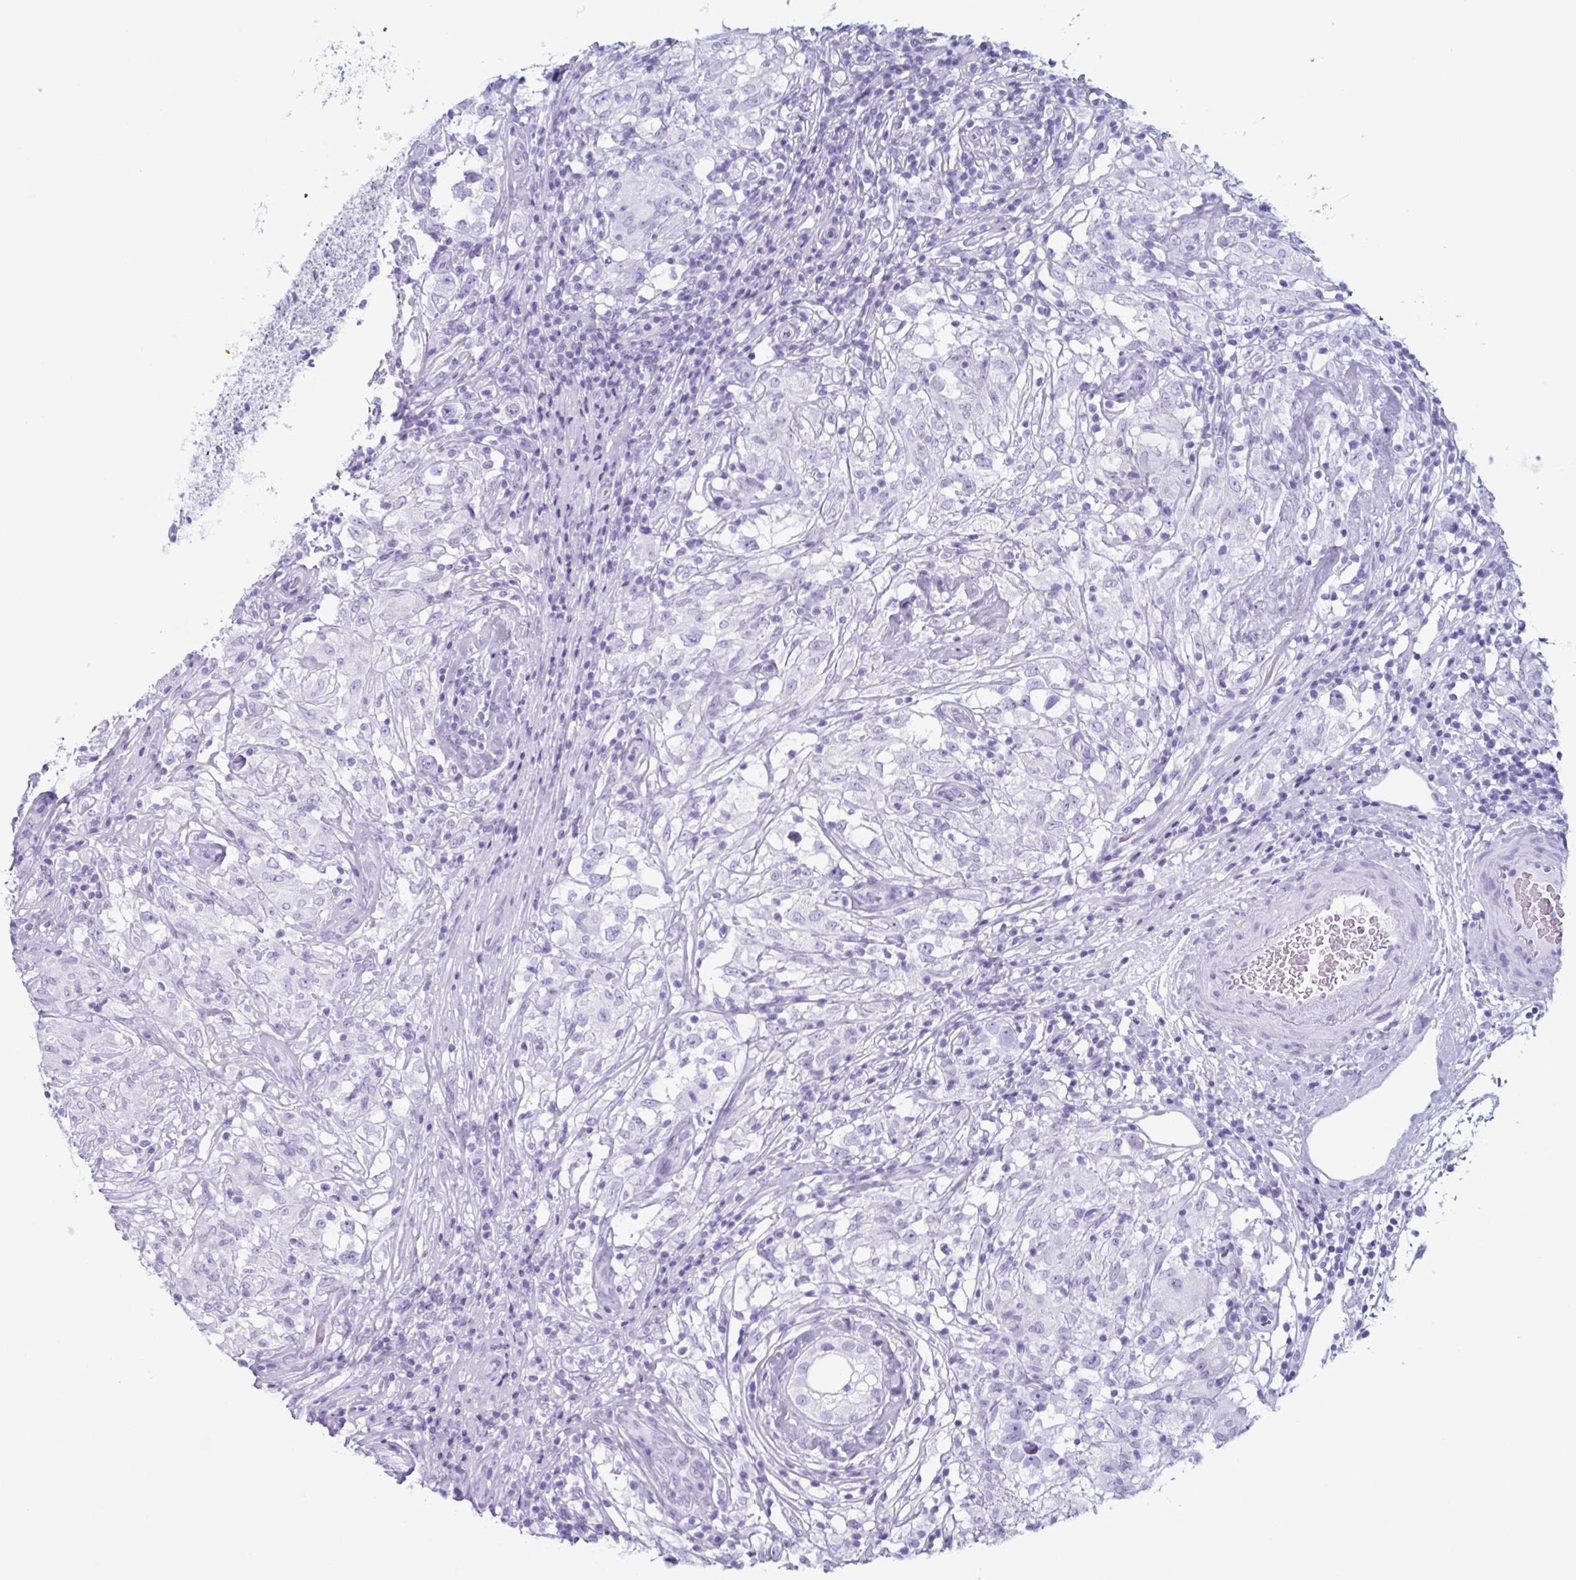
{"staining": {"intensity": "negative", "quantity": "none", "location": "none"}, "tissue": "testis cancer", "cell_type": "Tumor cells", "image_type": "cancer", "snomed": [{"axis": "morphology", "description": "Seminoma, NOS"}, {"axis": "topography", "description": "Testis"}], "caption": "Tumor cells are negative for brown protein staining in testis seminoma. The staining was performed using DAB (3,3'-diaminobenzidine) to visualize the protein expression in brown, while the nuclei were stained in blue with hematoxylin (Magnification: 20x).", "gene": "ENKUR", "patient": {"sex": "male", "age": 46}}